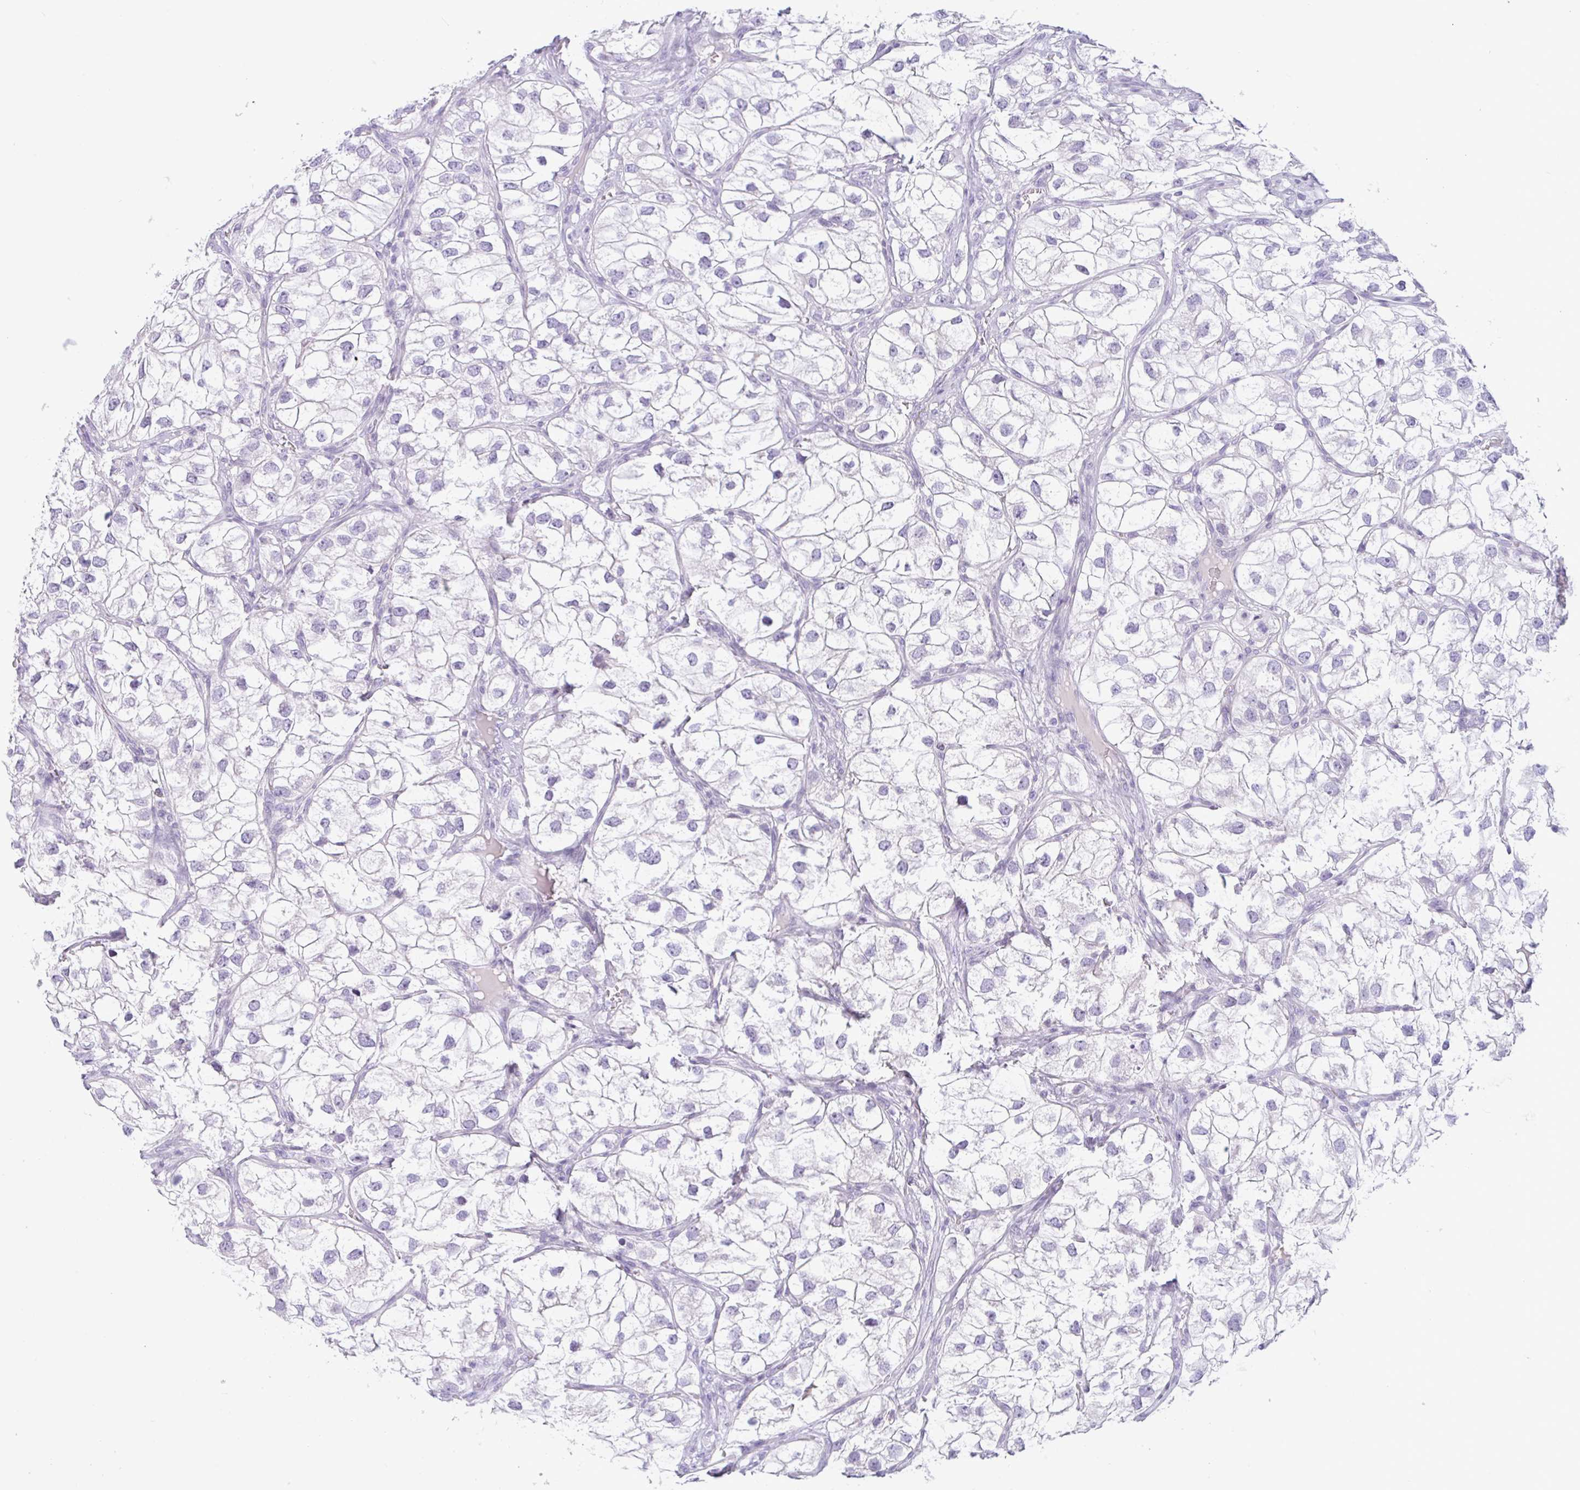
{"staining": {"intensity": "negative", "quantity": "none", "location": "none"}, "tissue": "renal cancer", "cell_type": "Tumor cells", "image_type": "cancer", "snomed": [{"axis": "morphology", "description": "Adenocarcinoma, NOS"}, {"axis": "topography", "description": "Kidney"}], "caption": "The immunohistochemistry (IHC) image has no significant staining in tumor cells of adenocarcinoma (renal) tissue.", "gene": "CTSE", "patient": {"sex": "male", "age": 59}}